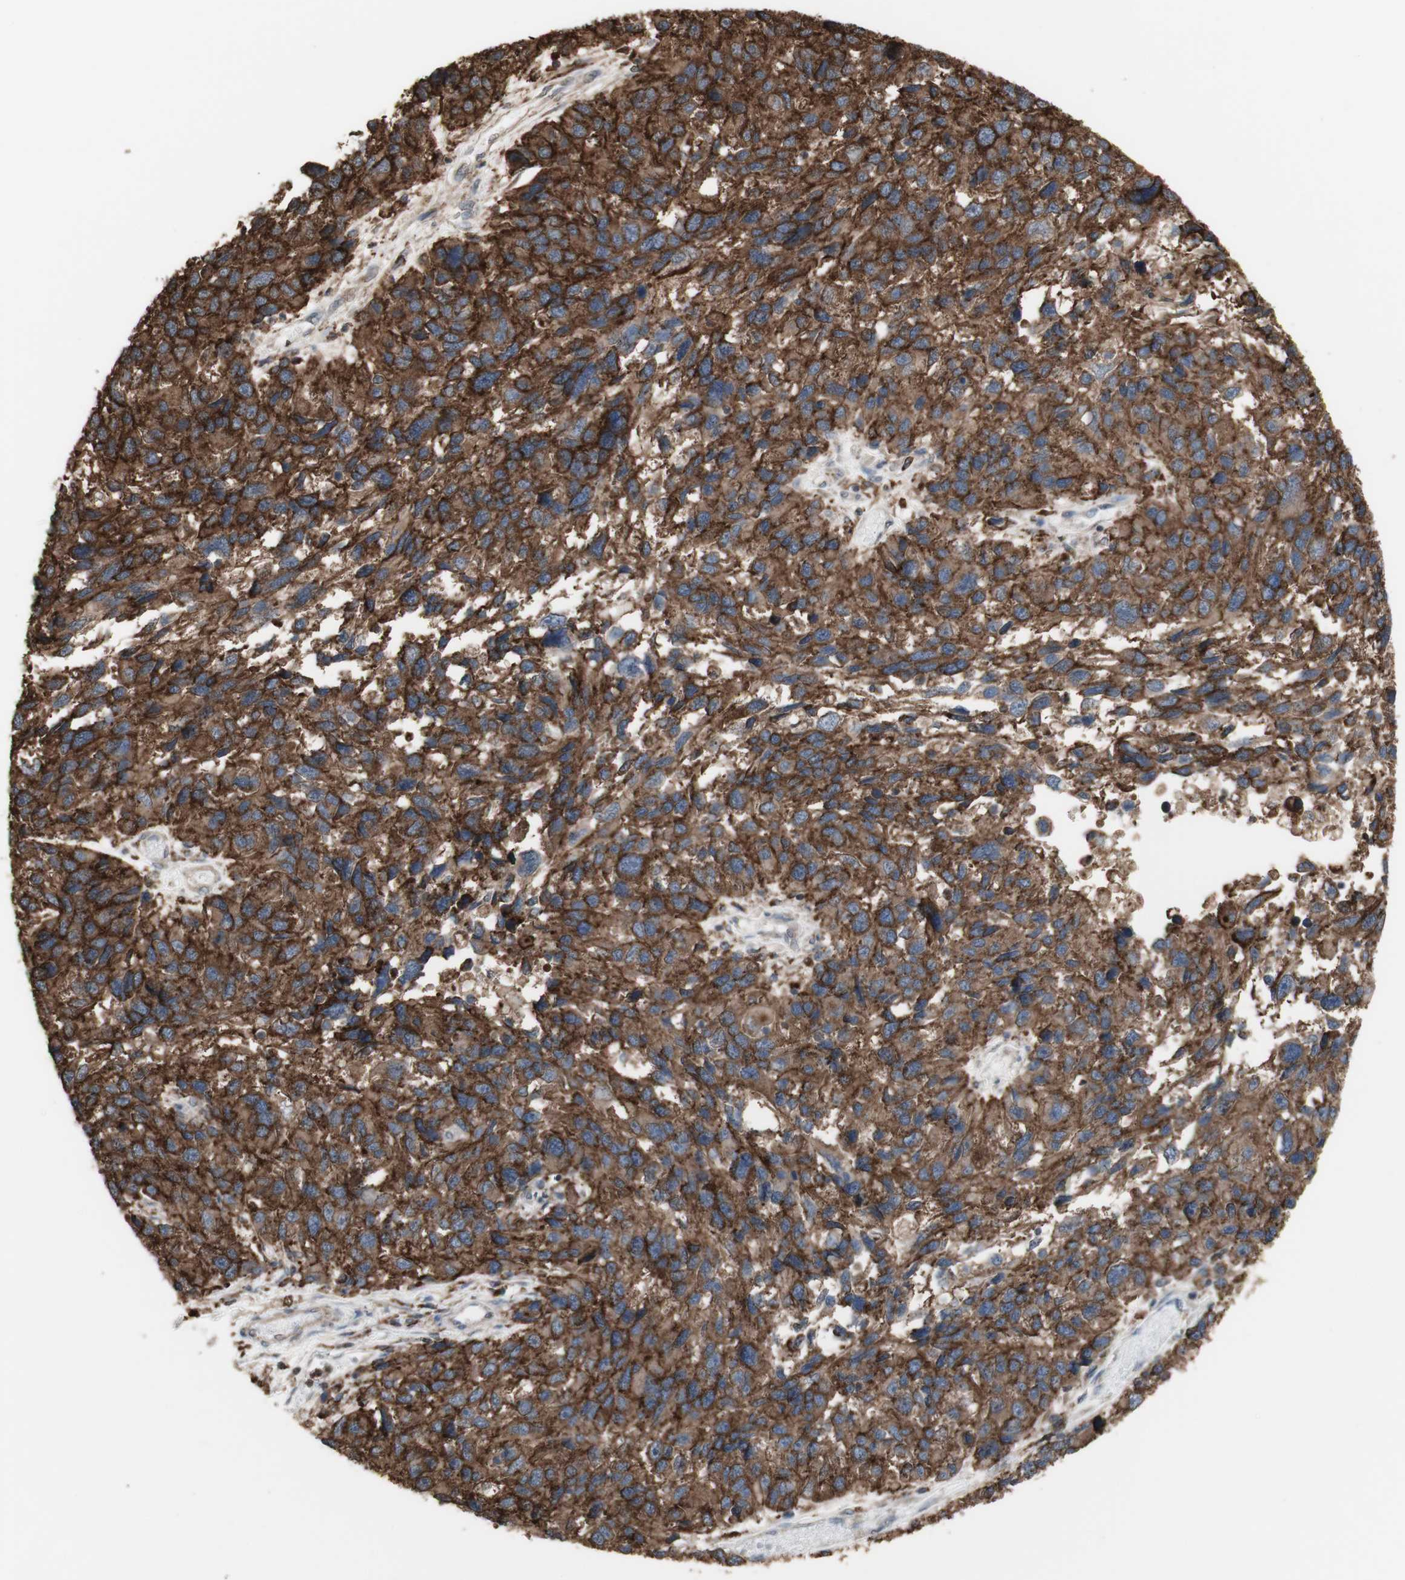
{"staining": {"intensity": "strong", "quantity": ">75%", "location": "cytoplasmic/membranous"}, "tissue": "melanoma", "cell_type": "Tumor cells", "image_type": "cancer", "snomed": [{"axis": "morphology", "description": "Malignant melanoma, NOS"}, {"axis": "topography", "description": "Skin"}], "caption": "A high-resolution photomicrograph shows IHC staining of malignant melanoma, which displays strong cytoplasmic/membranous staining in approximately >75% of tumor cells.", "gene": "ATP6V1E1", "patient": {"sex": "male", "age": 53}}